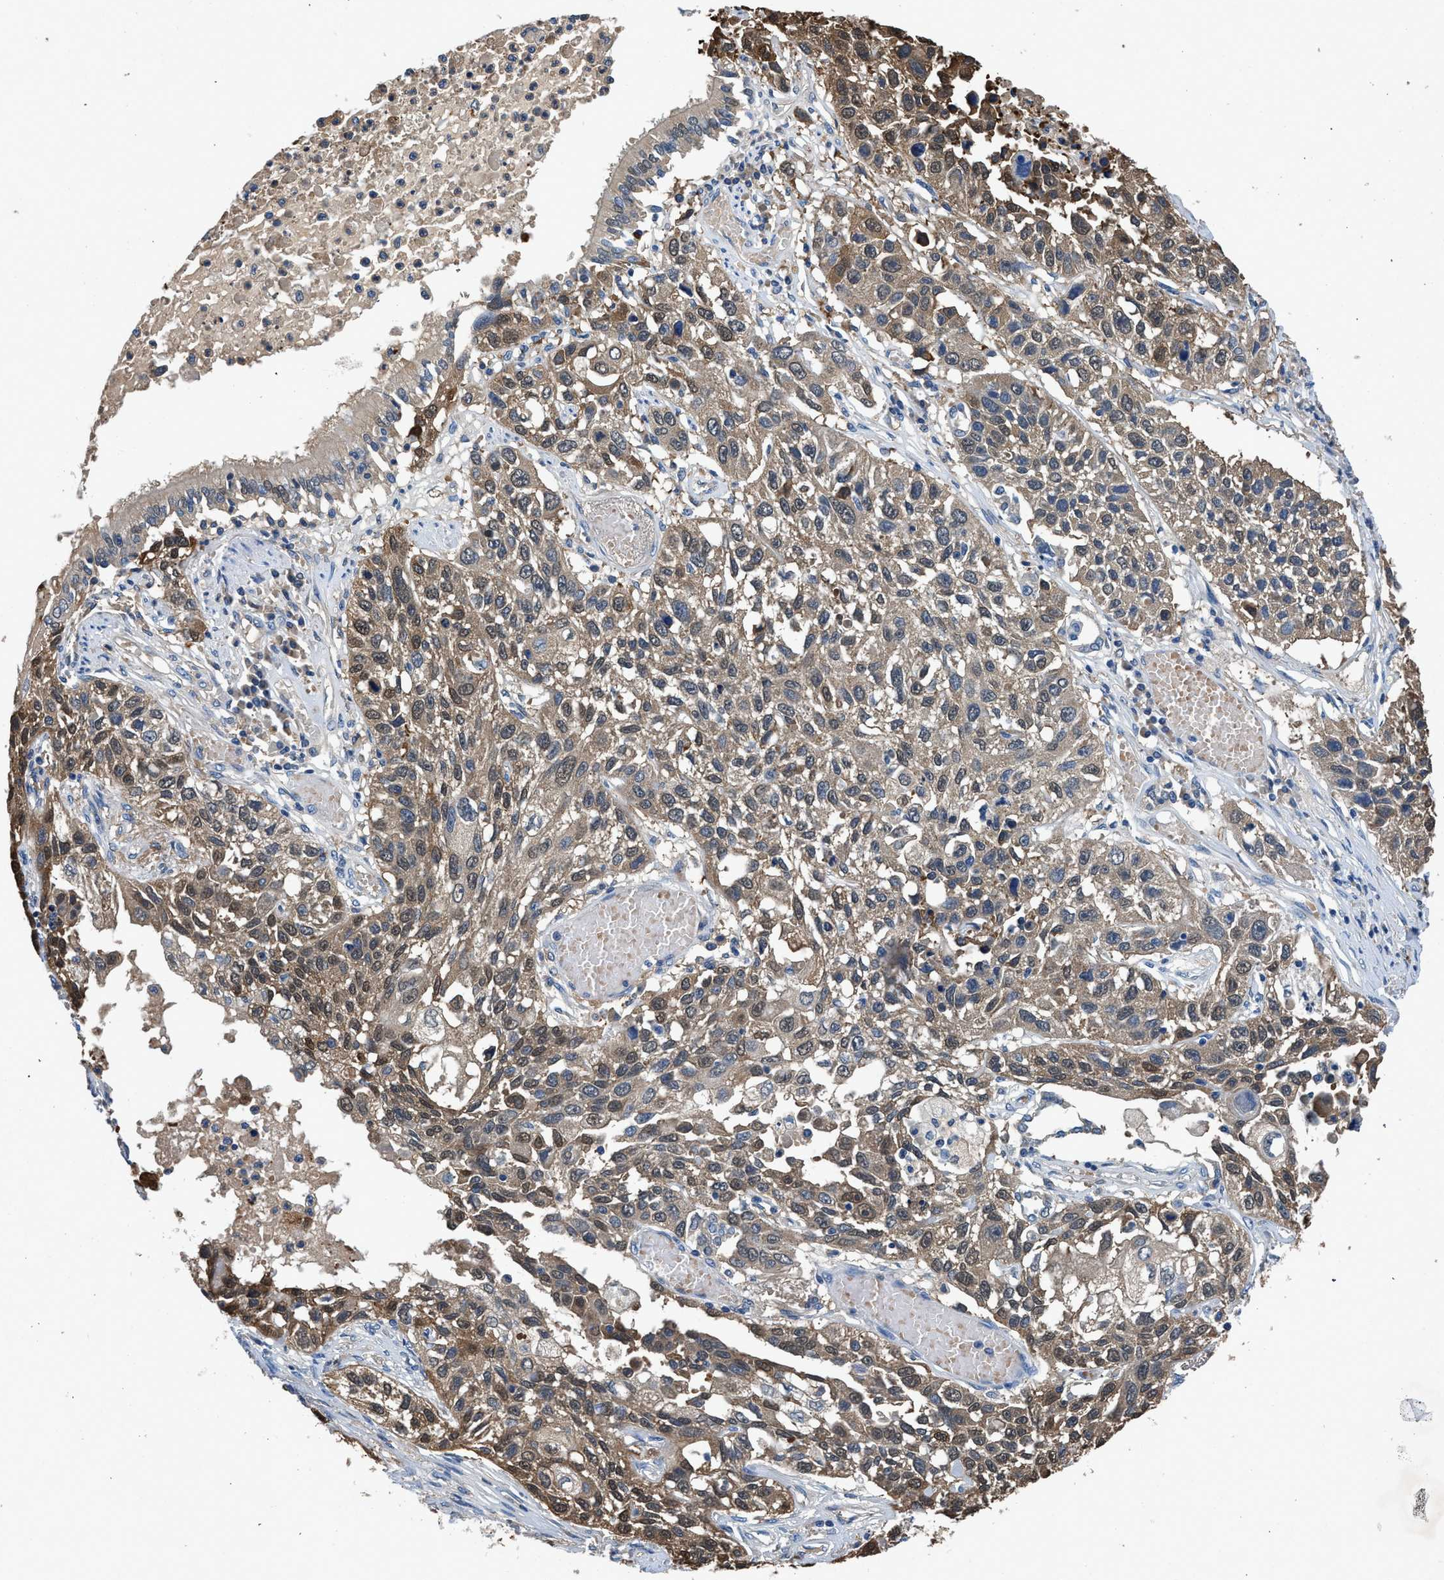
{"staining": {"intensity": "moderate", "quantity": ">75%", "location": "cytoplasmic/membranous"}, "tissue": "lung cancer", "cell_type": "Tumor cells", "image_type": "cancer", "snomed": [{"axis": "morphology", "description": "Squamous cell carcinoma, NOS"}, {"axis": "topography", "description": "Lung"}], "caption": "Immunohistochemical staining of lung cancer (squamous cell carcinoma) reveals medium levels of moderate cytoplasmic/membranous protein positivity in about >75% of tumor cells.", "gene": "FADS6", "patient": {"sex": "male", "age": 71}}